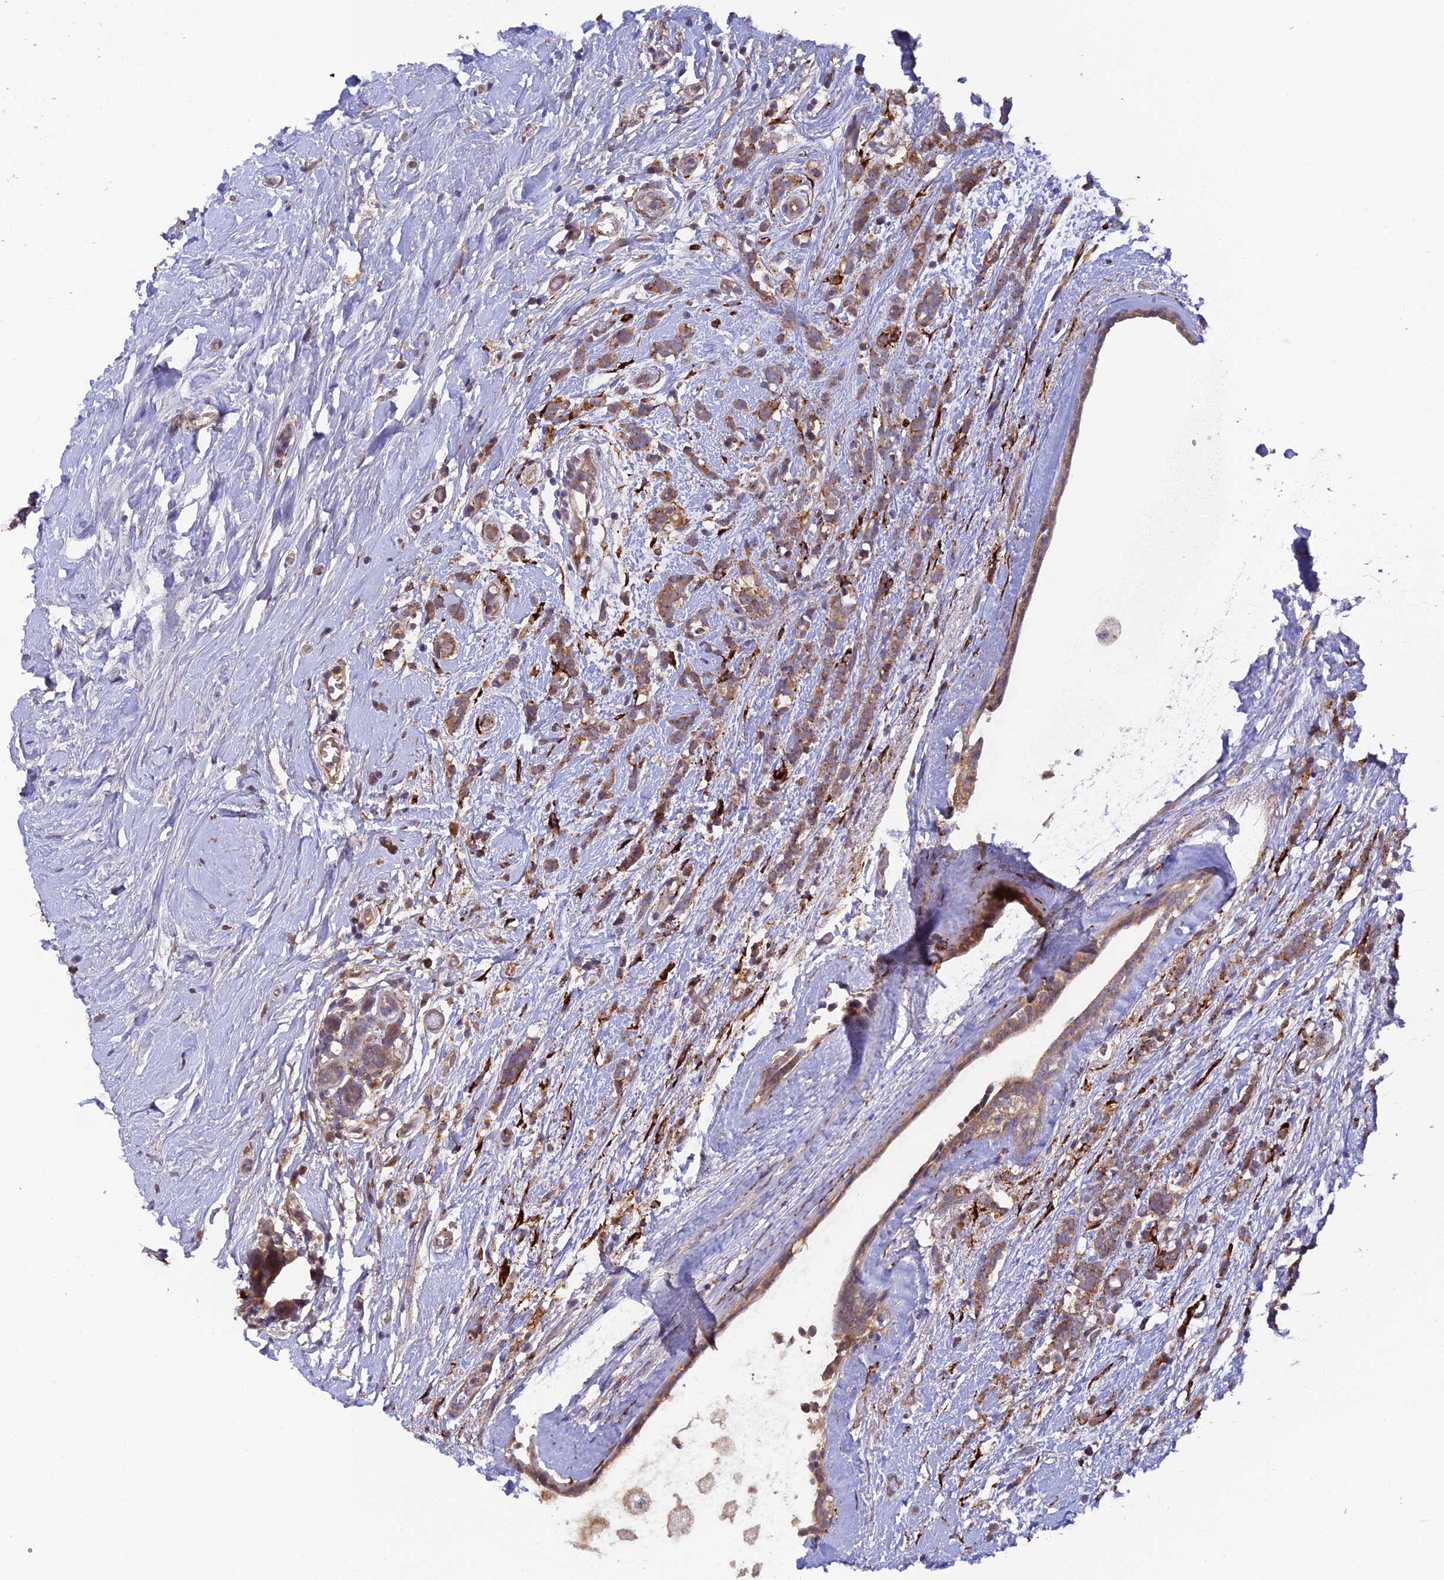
{"staining": {"intensity": "weak", "quantity": ">75%", "location": "cytoplasmic/membranous"}, "tissue": "breast cancer", "cell_type": "Tumor cells", "image_type": "cancer", "snomed": [{"axis": "morphology", "description": "Lobular carcinoma"}, {"axis": "topography", "description": "Breast"}], "caption": "IHC (DAB) staining of human breast cancer (lobular carcinoma) demonstrates weak cytoplasmic/membranous protein positivity in about >75% of tumor cells.", "gene": "P3H3", "patient": {"sex": "female", "age": 58}}